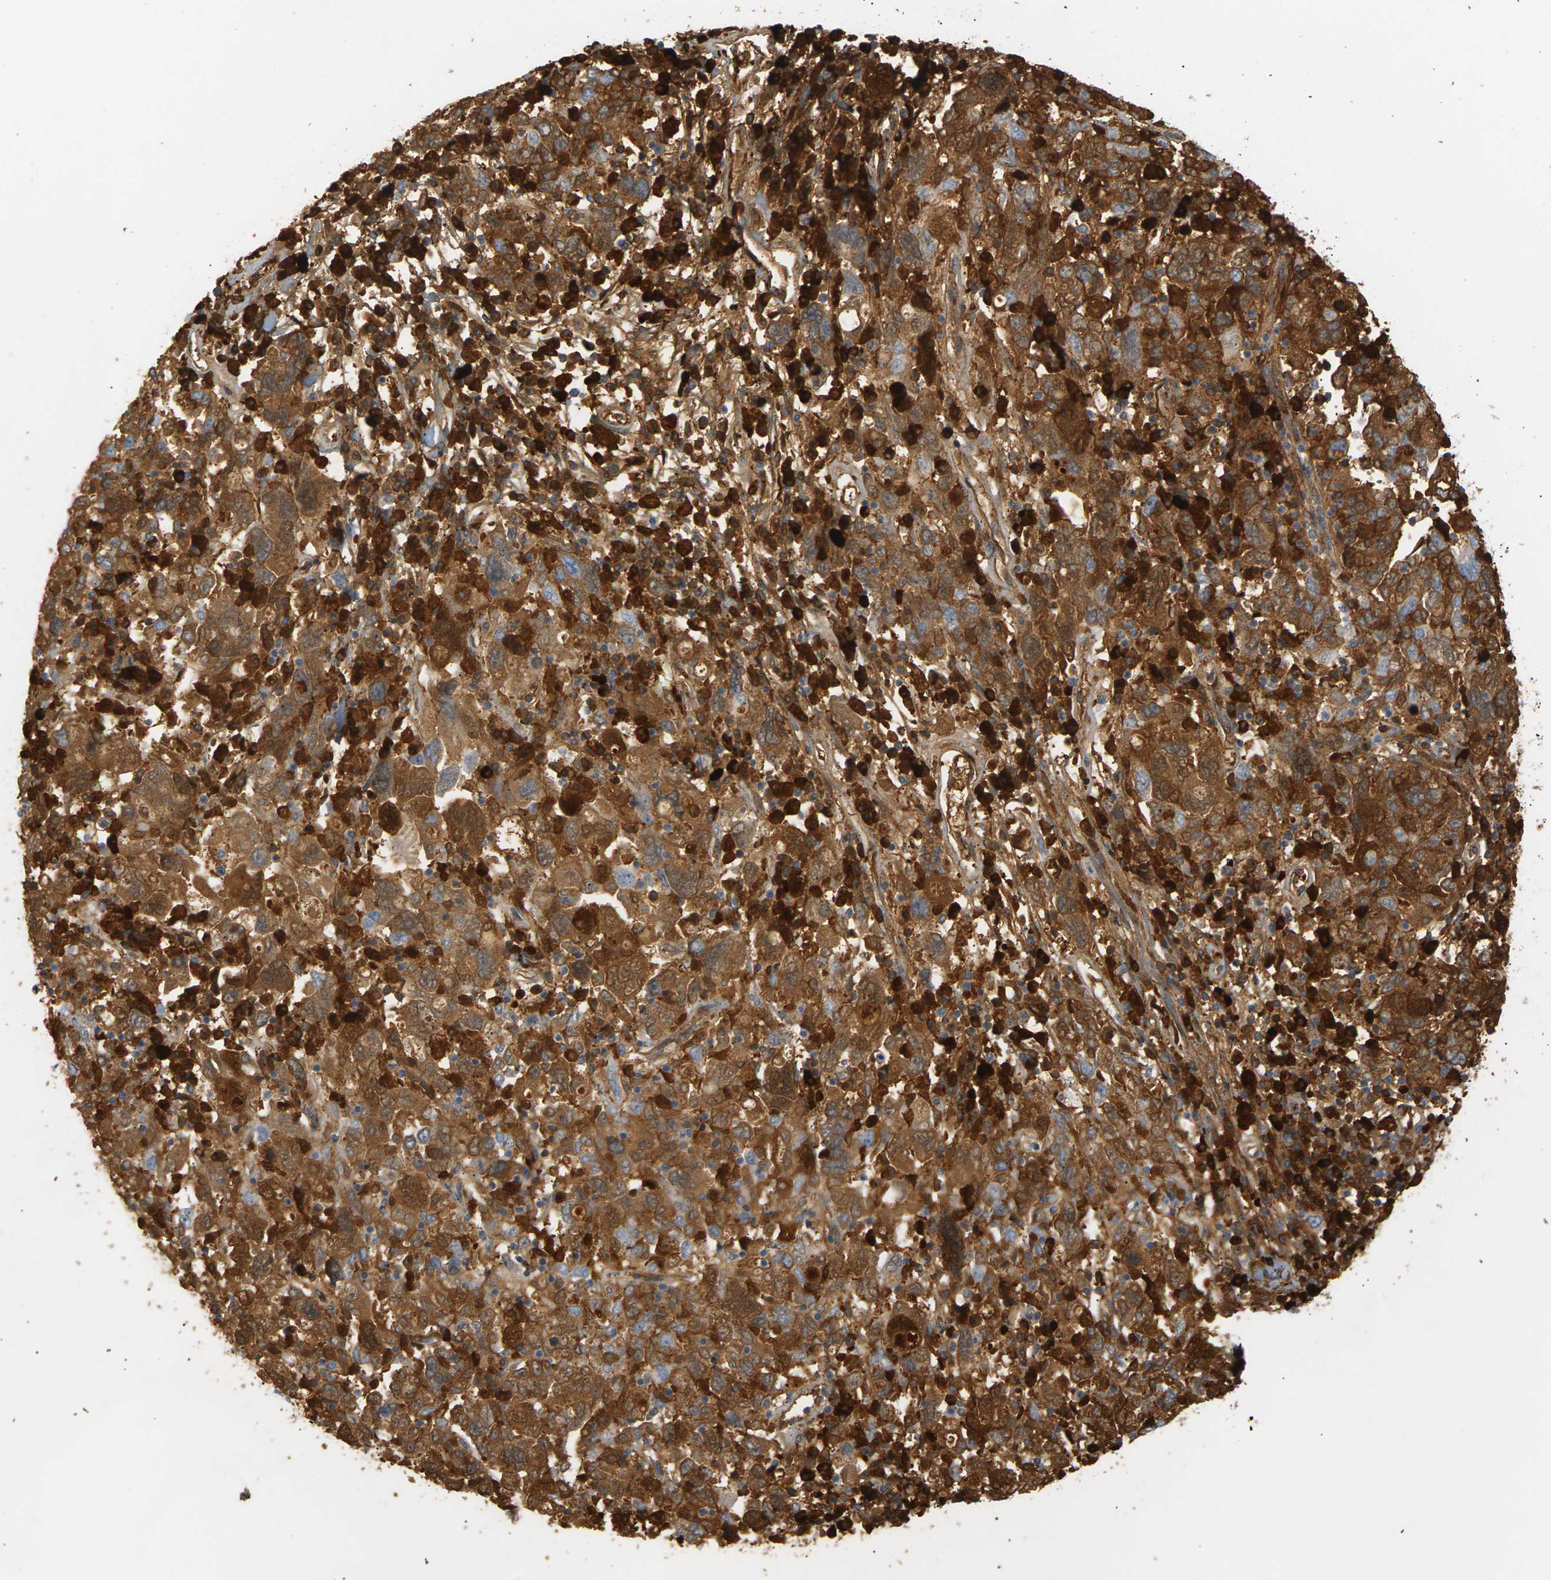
{"staining": {"intensity": "strong", "quantity": ">75%", "location": "cytoplasmic/membranous,nuclear"}, "tissue": "ovarian cancer", "cell_type": "Tumor cells", "image_type": "cancer", "snomed": [{"axis": "morphology", "description": "Carcinoma, endometroid"}, {"axis": "topography", "description": "Ovary"}], "caption": "Immunohistochemical staining of human ovarian endometroid carcinoma reveals high levels of strong cytoplasmic/membranous and nuclear protein expression in about >75% of tumor cells.", "gene": "IGLC3", "patient": {"sex": "female", "age": 62}}